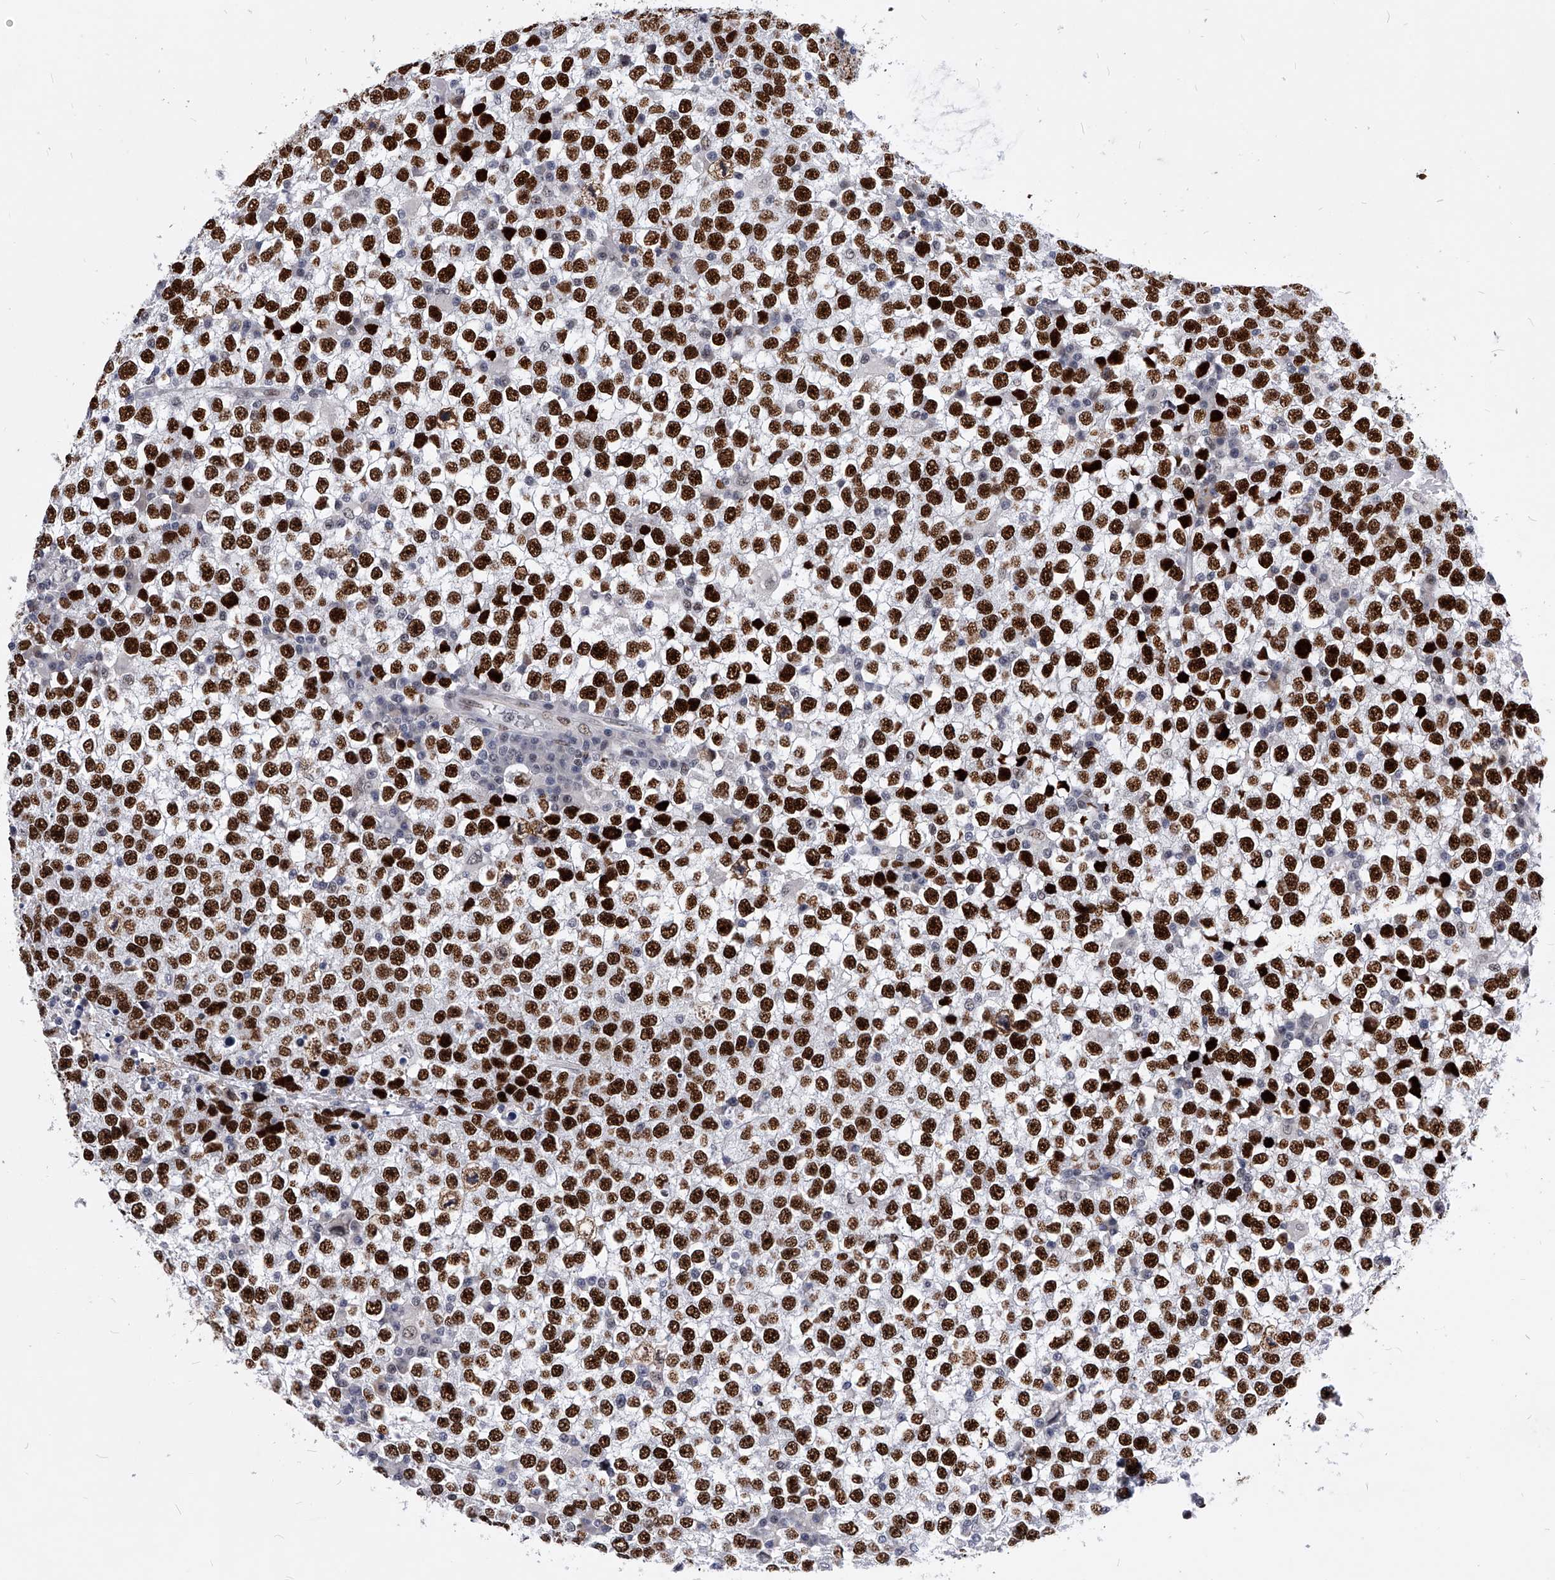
{"staining": {"intensity": "strong", "quantity": ">75%", "location": "nuclear"}, "tissue": "testis cancer", "cell_type": "Tumor cells", "image_type": "cancer", "snomed": [{"axis": "morphology", "description": "Seminoma, NOS"}, {"axis": "topography", "description": "Testis"}], "caption": "Immunohistochemistry histopathology image of neoplastic tissue: testis cancer (seminoma) stained using immunohistochemistry exhibits high levels of strong protein expression localized specifically in the nuclear of tumor cells, appearing as a nuclear brown color.", "gene": "TESK2", "patient": {"sex": "male", "age": 65}}